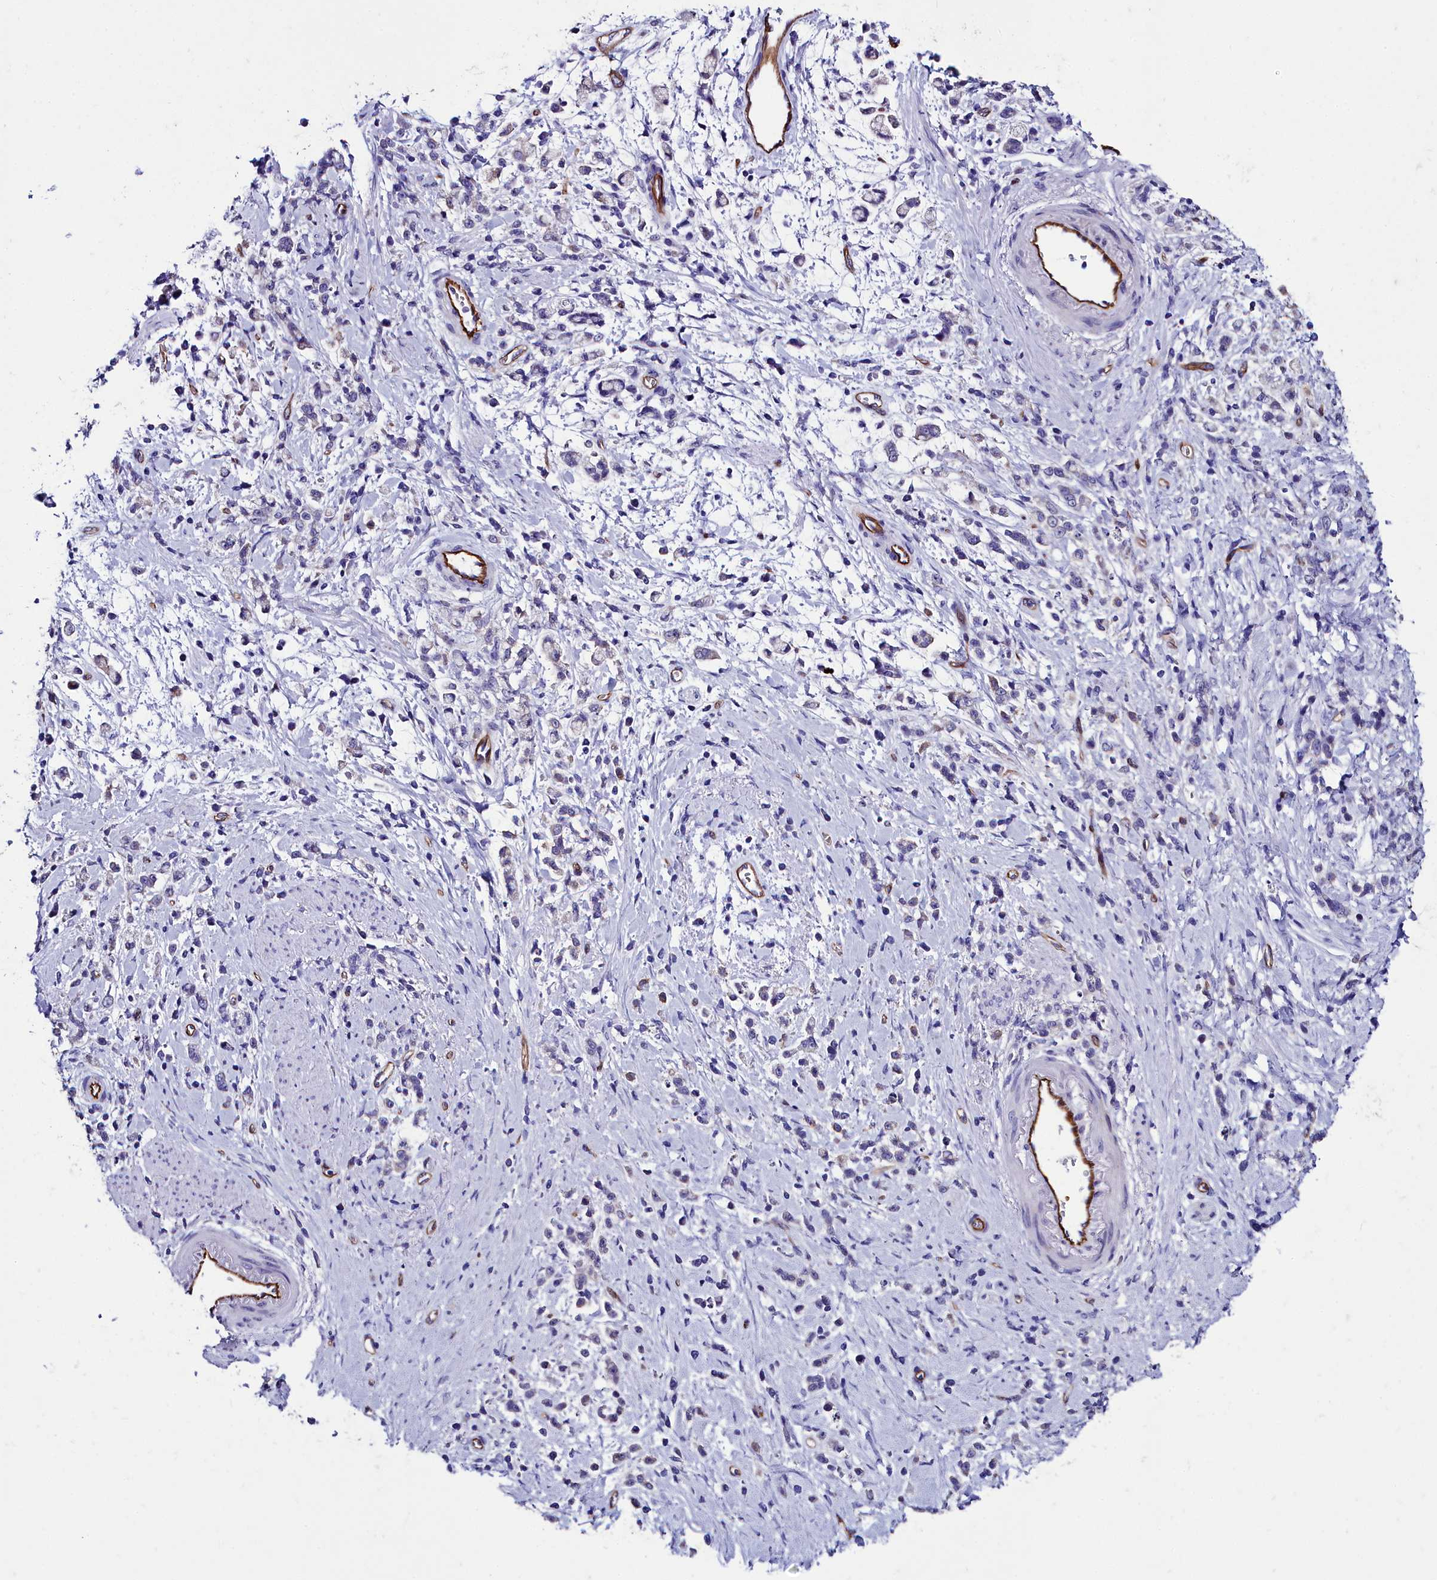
{"staining": {"intensity": "negative", "quantity": "none", "location": "none"}, "tissue": "stomach cancer", "cell_type": "Tumor cells", "image_type": "cancer", "snomed": [{"axis": "morphology", "description": "Adenocarcinoma, NOS"}, {"axis": "topography", "description": "Stomach"}], "caption": "An image of adenocarcinoma (stomach) stained for a protein exhibits no brown staining in tumor cells.", "gene": "CYP4F11", "patient": {"sex": "female", "age": 60}}